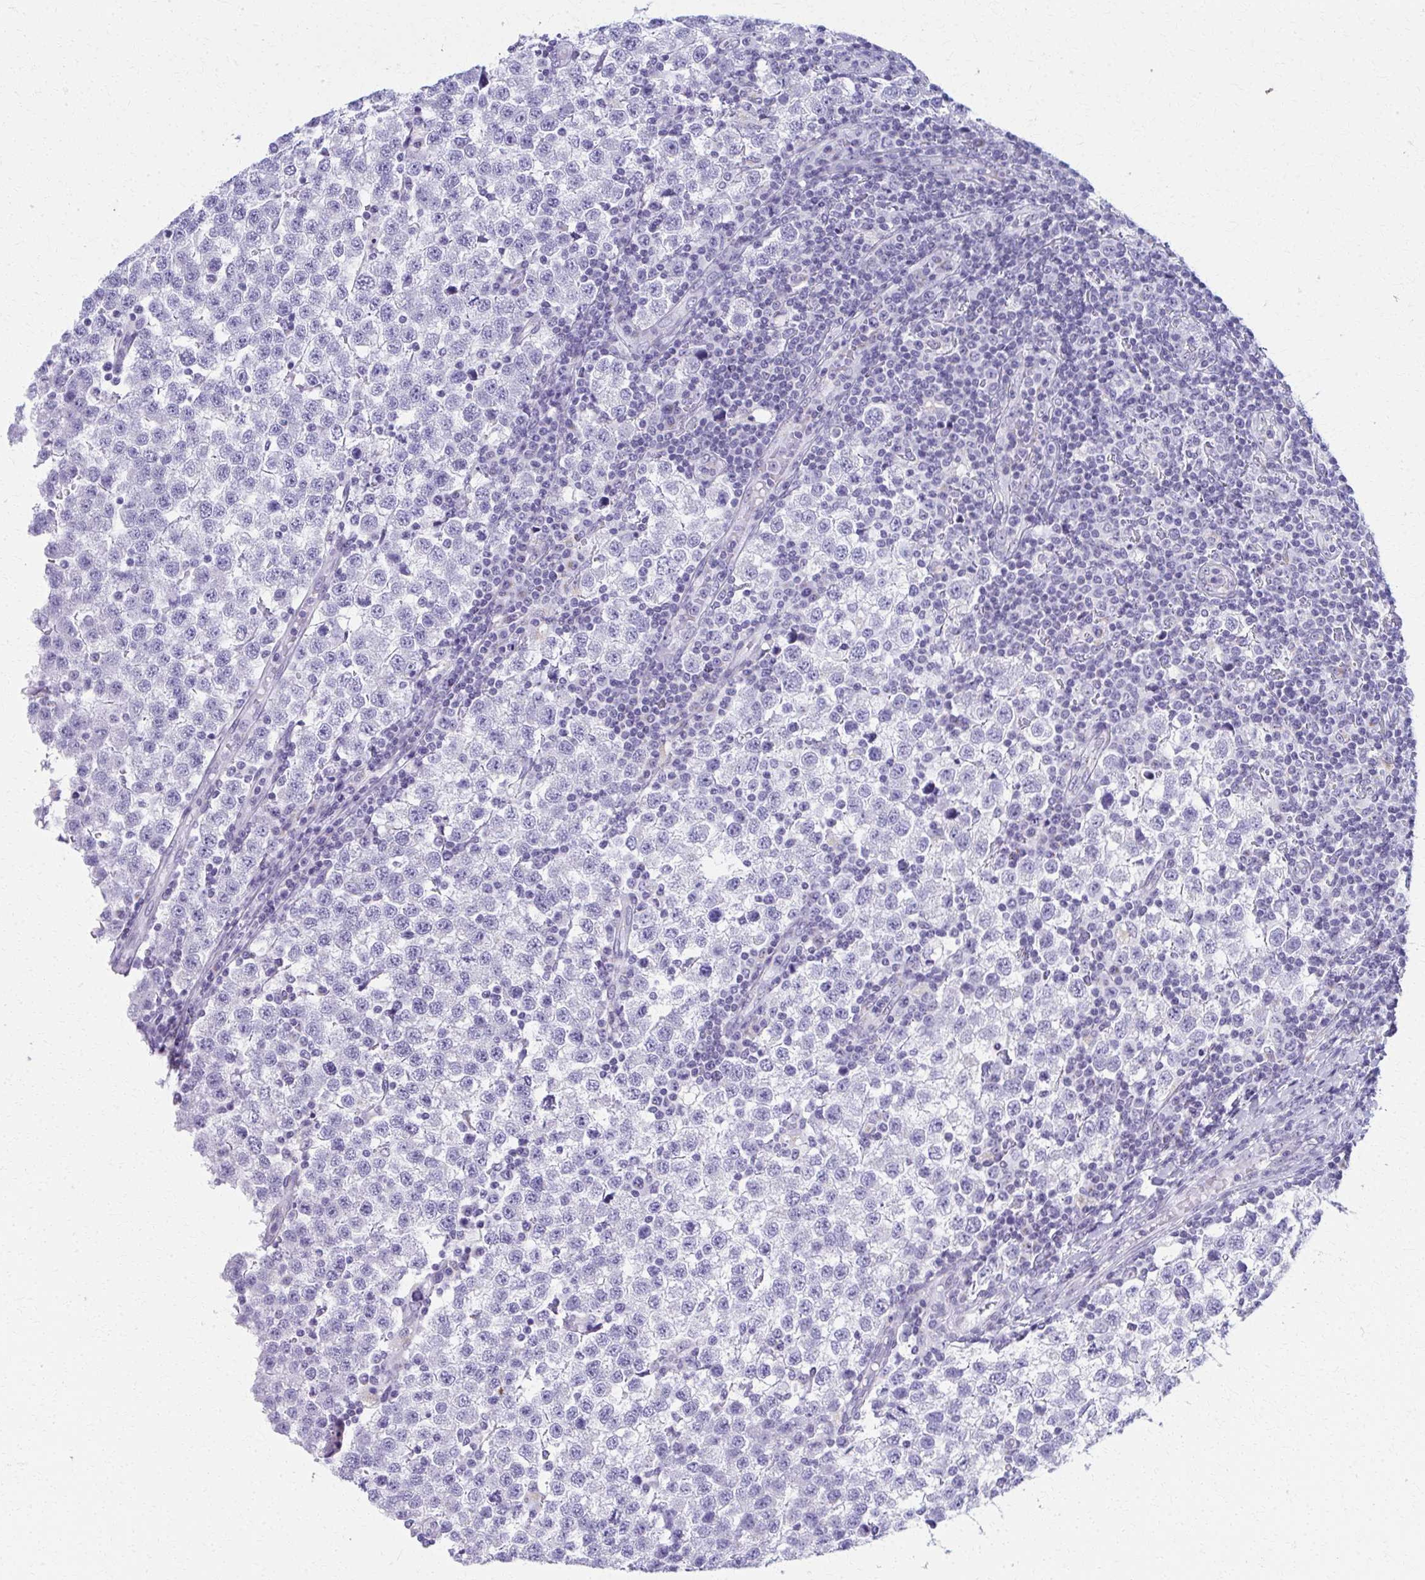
{"staining": {"intensity": "negative", "quantity": "none", "location": "none"}, "tissue": "testis cancer", "cell_type": "Tumor cells", "image_type": "cancer", "snomed": [{"axis": "morphology", "description": "Seminoma, NOS"}, {"axis": "topography", "description": "Testis"}], "caption": "An immunohistochemistry micrograph of testis cancer (seminoma) is shown. There is no staining in tumor cells of testis cancer (seminoma). Brightfield microscopy of IHC stained with DAB (3,3'-diaminobenzidine) (brown) and hematoxylin (blue), captured at high magnification.", "gene": "SCLY", "patient": {"sex": "male", "age": 34}}